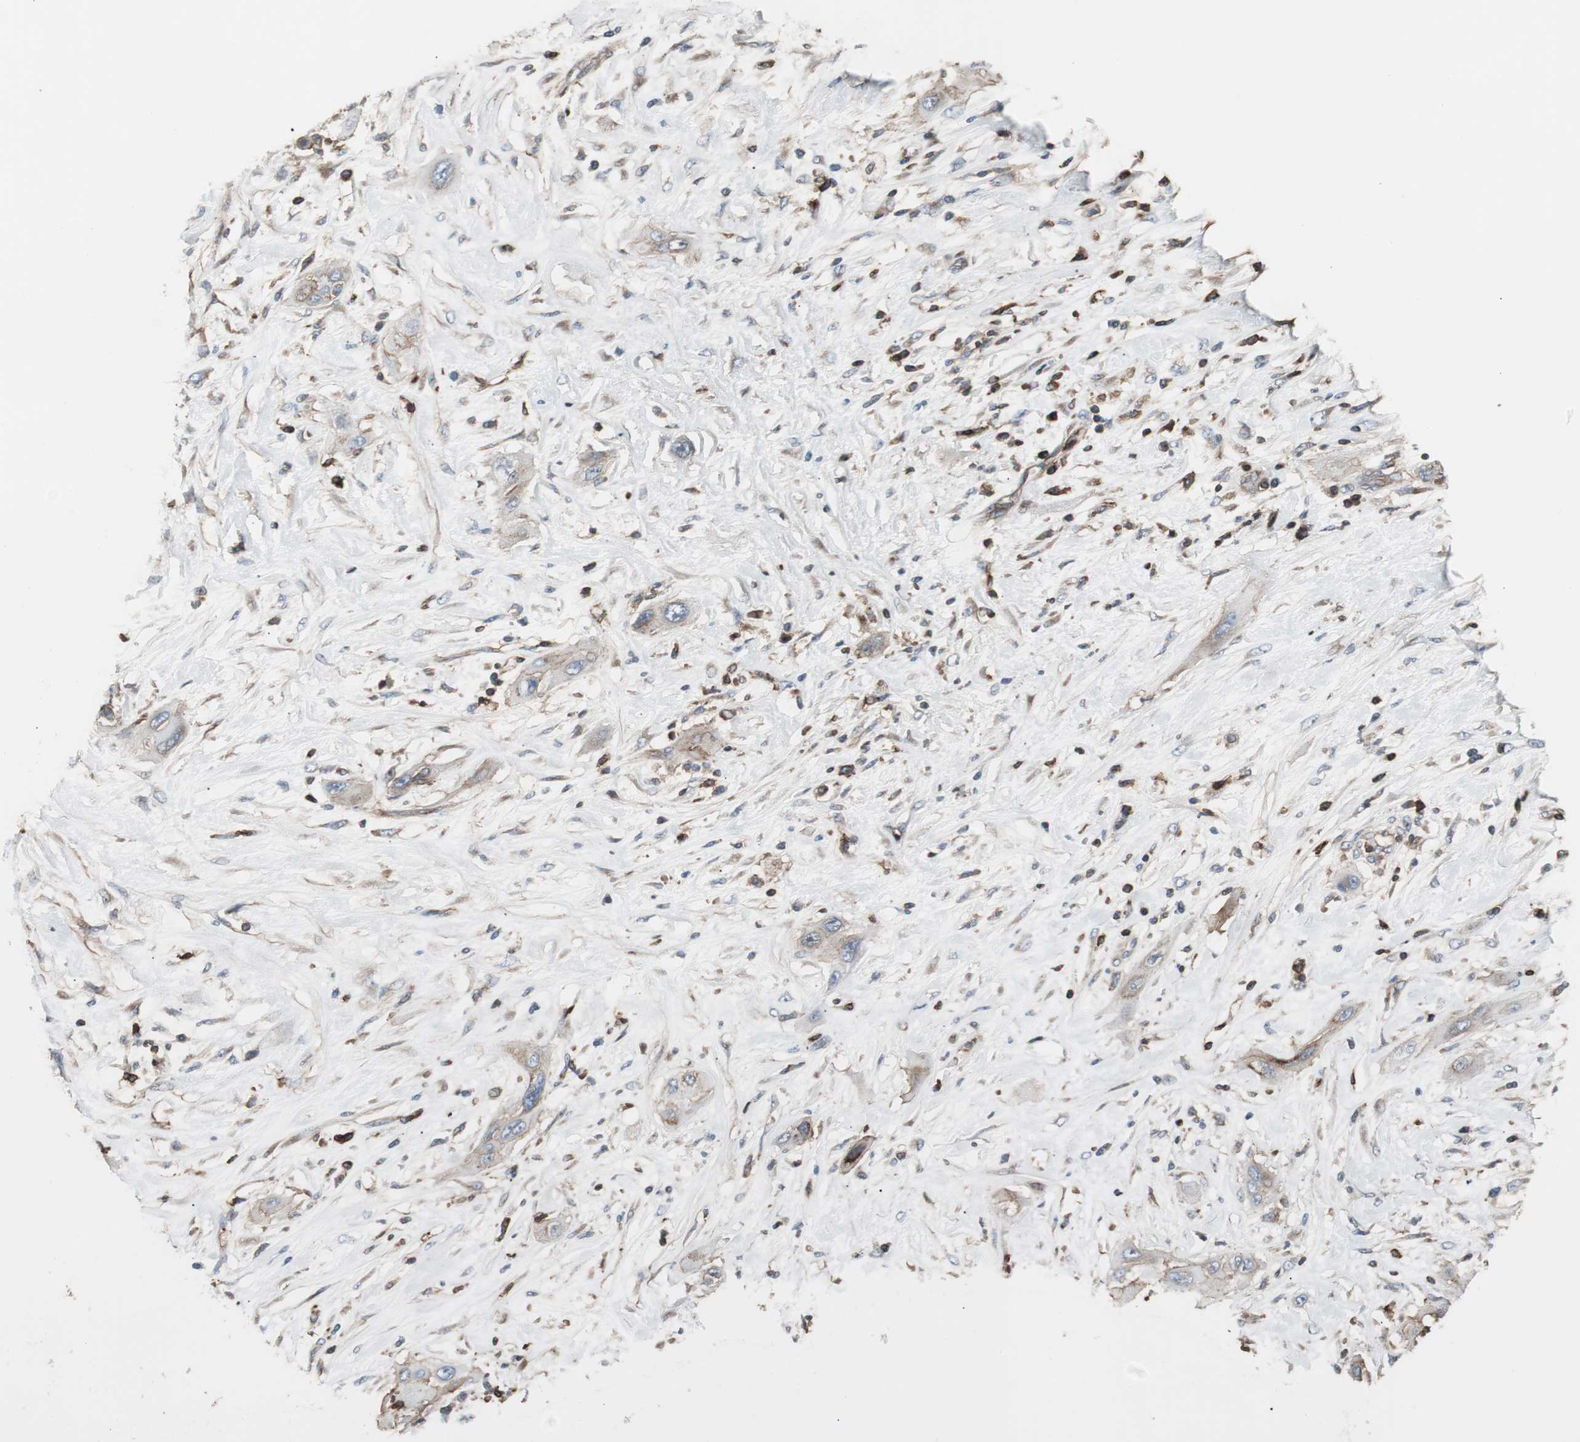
{"staining": {"intensity": "weak", "quantity": ">75%", "location": "cytoplasmic/membranous"}, "tissue": "lung cancer", "cell_type": "Tumor cells", "image_type": "cancer", "snomed": [{"axis": "morphology", "description": "Squamous cell carcinoma, NOS"}, {"axis": "topography", "description": "Lung"}], "caption": "A low amount of weak cytoplasmic/membranous expression is present in approximately >75% of tumor cells in lung cancer tissue. (Stains: DAB (3,3'-diaminobenzidine) in brown, nuclei in blue, Microscopy: brightfield microscopy at high magnification).", "gene": "B2M", "patient": {"sex": "female", "age": 47}}